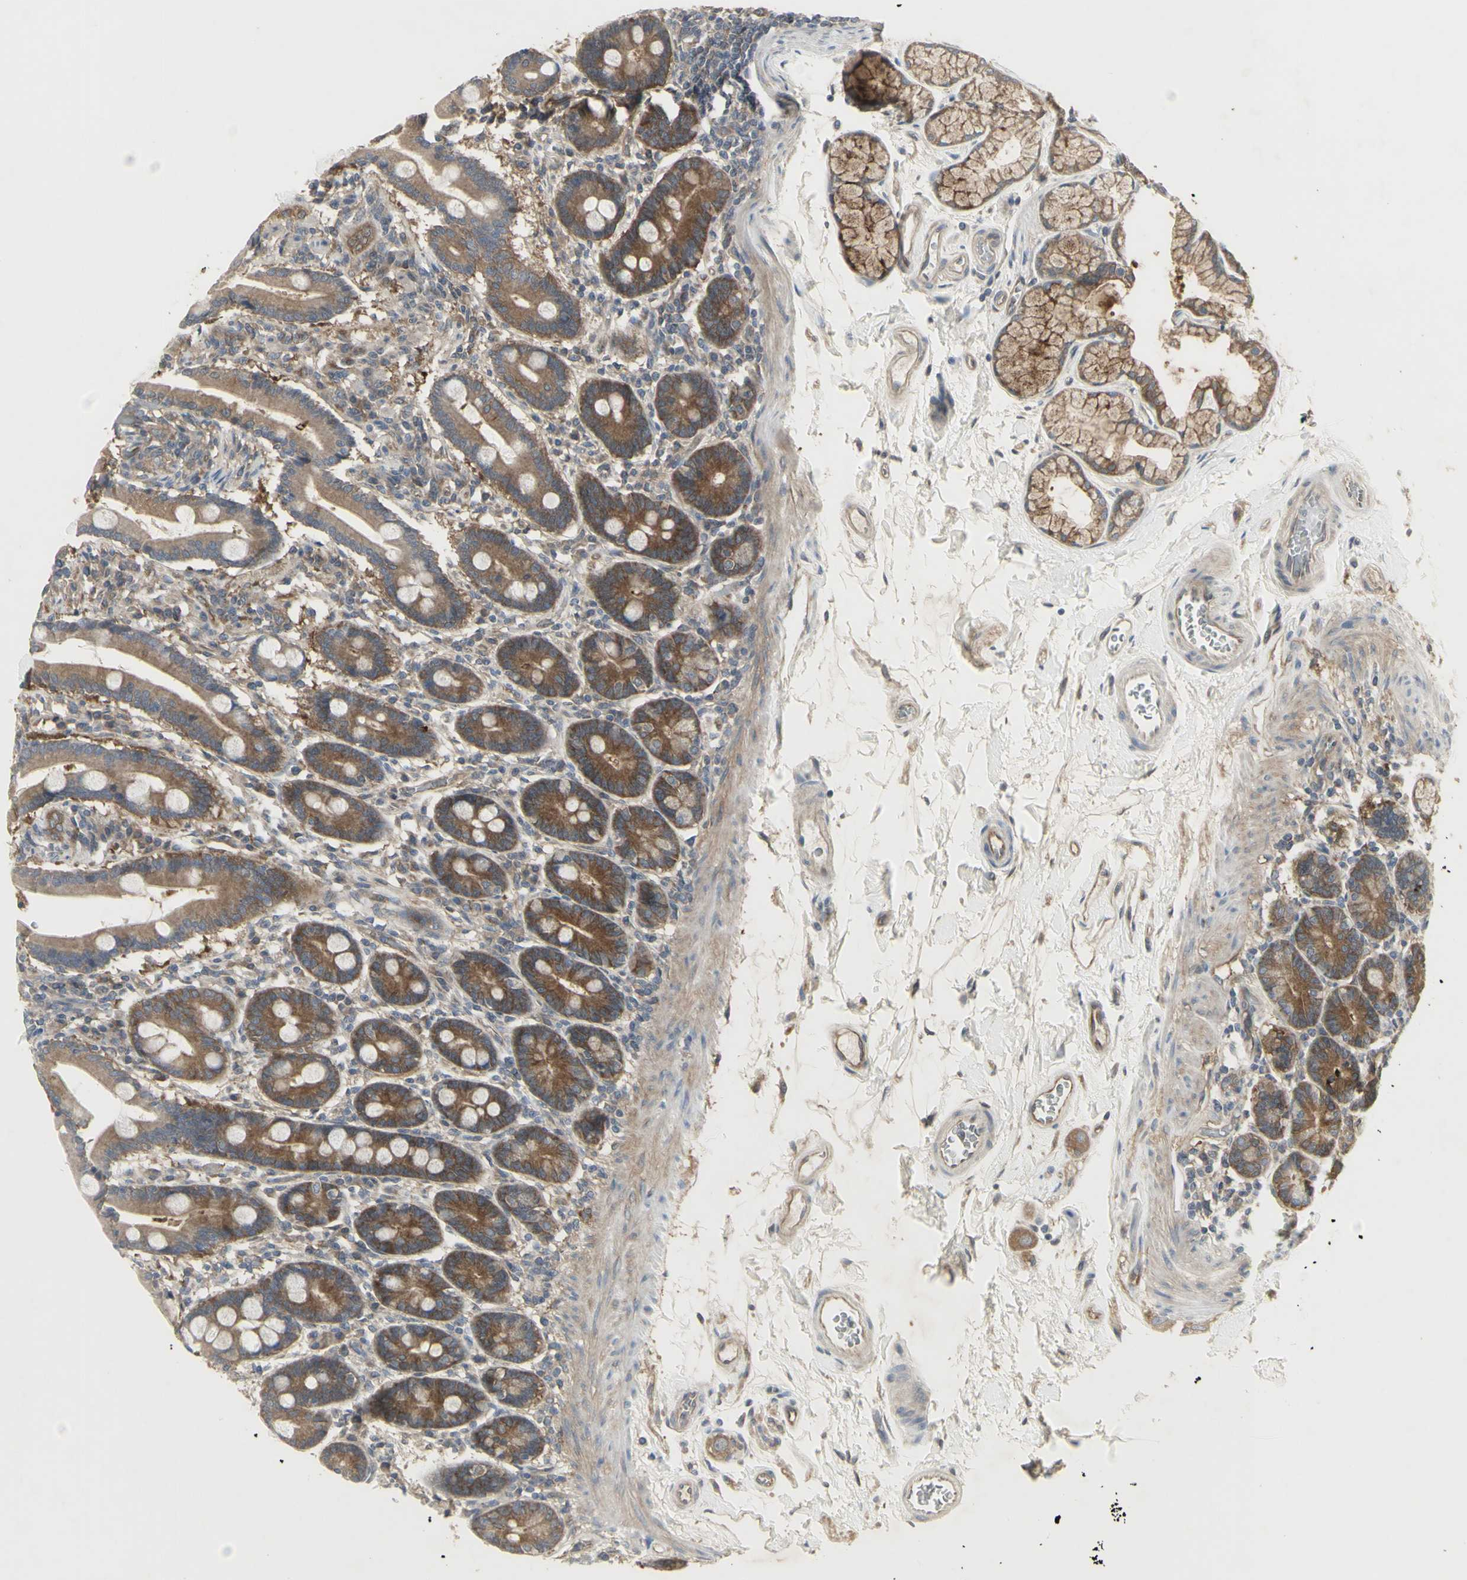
{"staining": {"intensity": "moderate", "quantity": ">75%", "location": "cytoplasmic/membranous"}, "tissue": "duodenum", "cell_type": "Glandular cells", "image_type": "normal", "snomed": [{"axis": "morphology", "description": "Normal tissue, NOS"}, {"axis": "topography", "description": "Duodenum"}], "caption": "The immunohistochemical stain highlights moderate cytoplasmic/membranous expression in glandular cells of unremarkable duodenum. (DAB (3,3'-diaminobenzidine) IHC with brightfield microscopy, high magnification).", "gene": "CHURC1", "patient": {"sex": "male", "age": 54}}